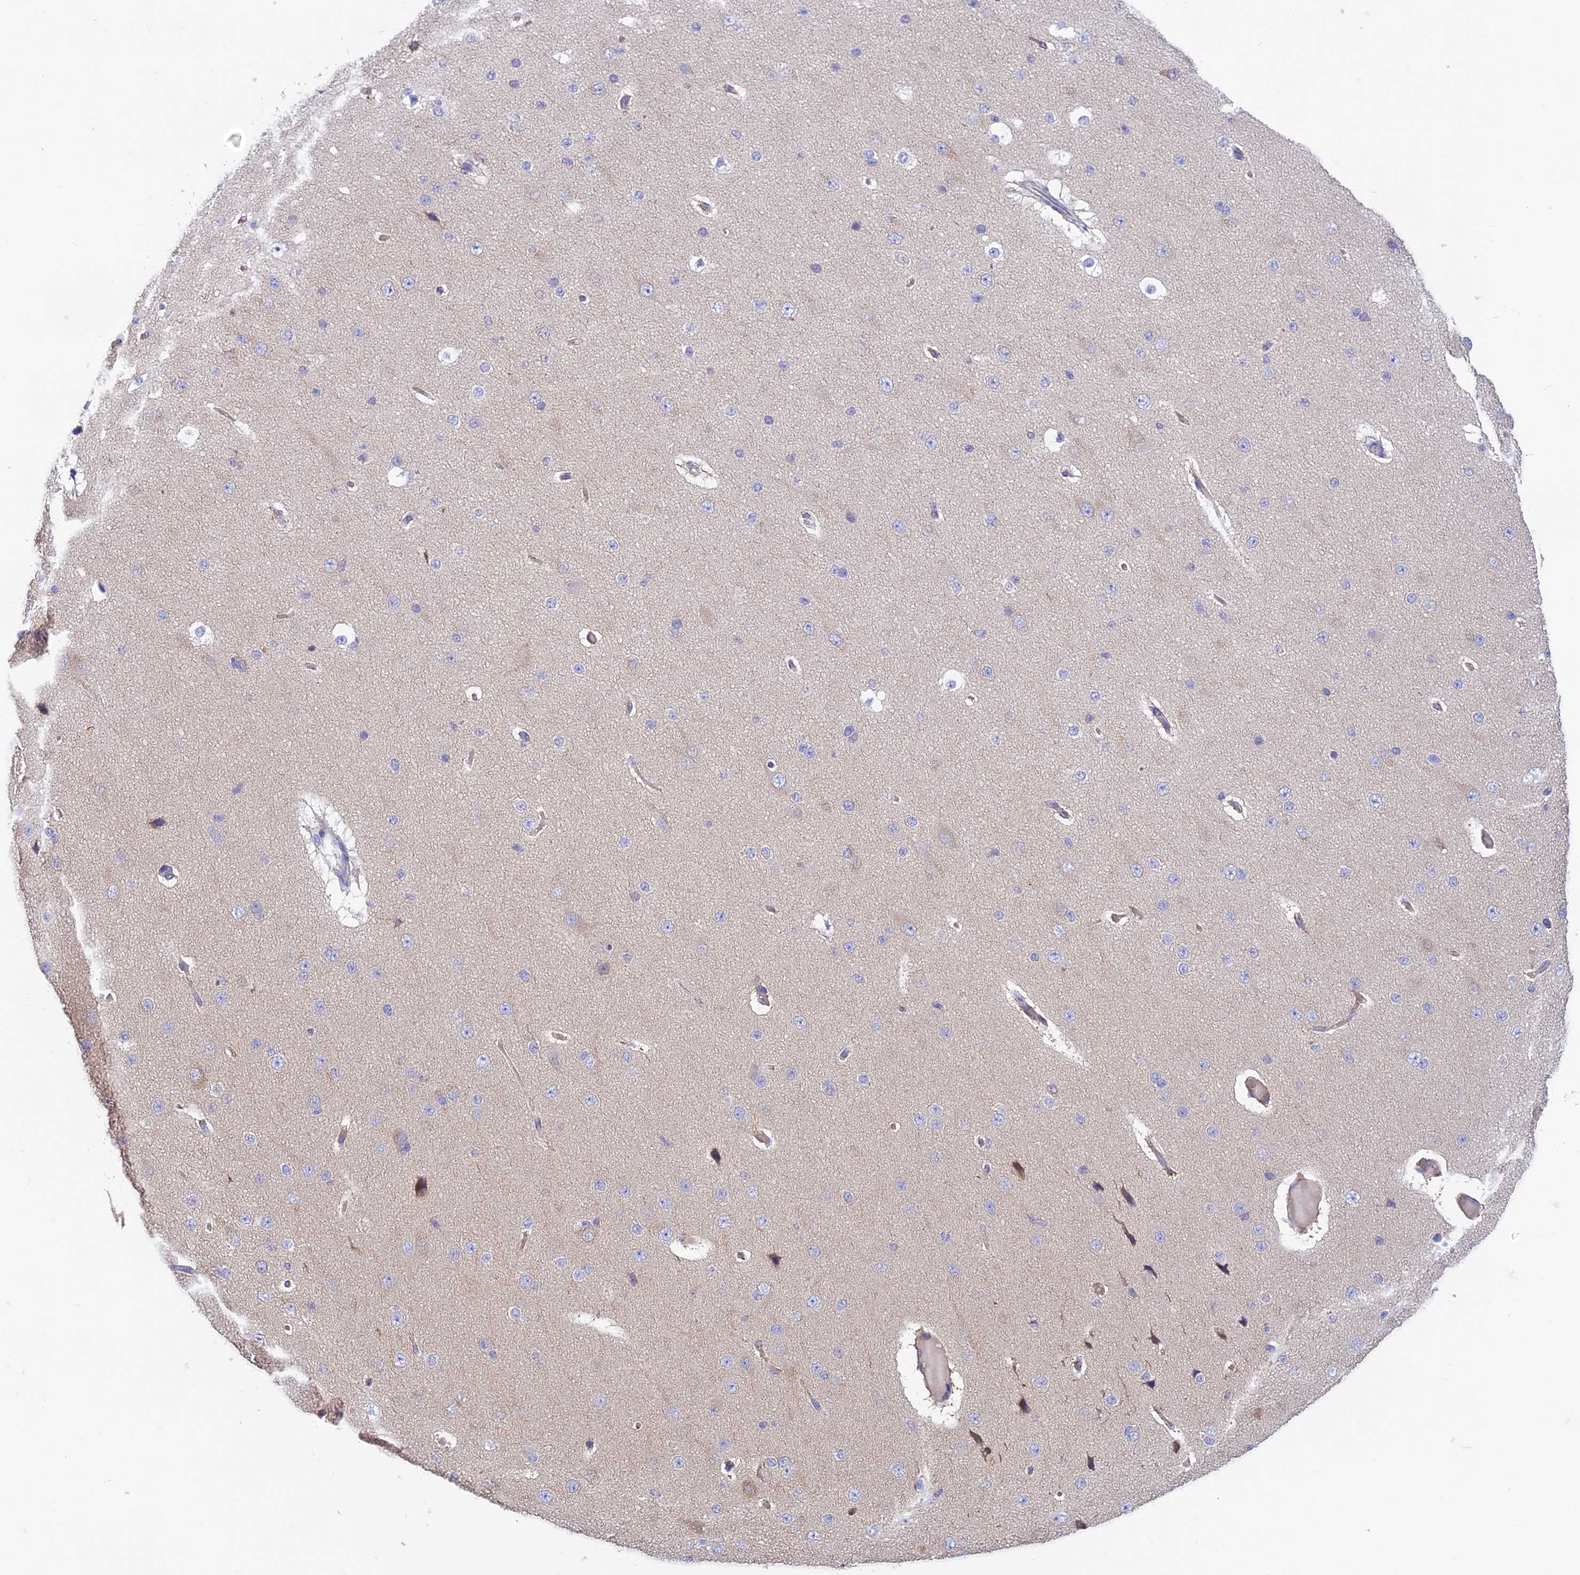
{"staining": {"intensity": "weak", "quantity": "<25%", "location": "cytoplasmic/membranous"}, "tissue": "cerebral cortex", "cell_type": "Endothelial cells", "image_type": "normal", "snomed": [{"axis": "morphology", "description": "Normal tissue, NOS"}, {"axis": "morphology", "description": "Developmental malformation"}, {"axis": "topography", "description": "Cerebral cortex"}], "caption": "Histopathology image shows no significant protein expression in endothelial cells of benign cerebral cortex.", "gene": "HSD17B2", "patient": {"sex": "female", "age": 30}}